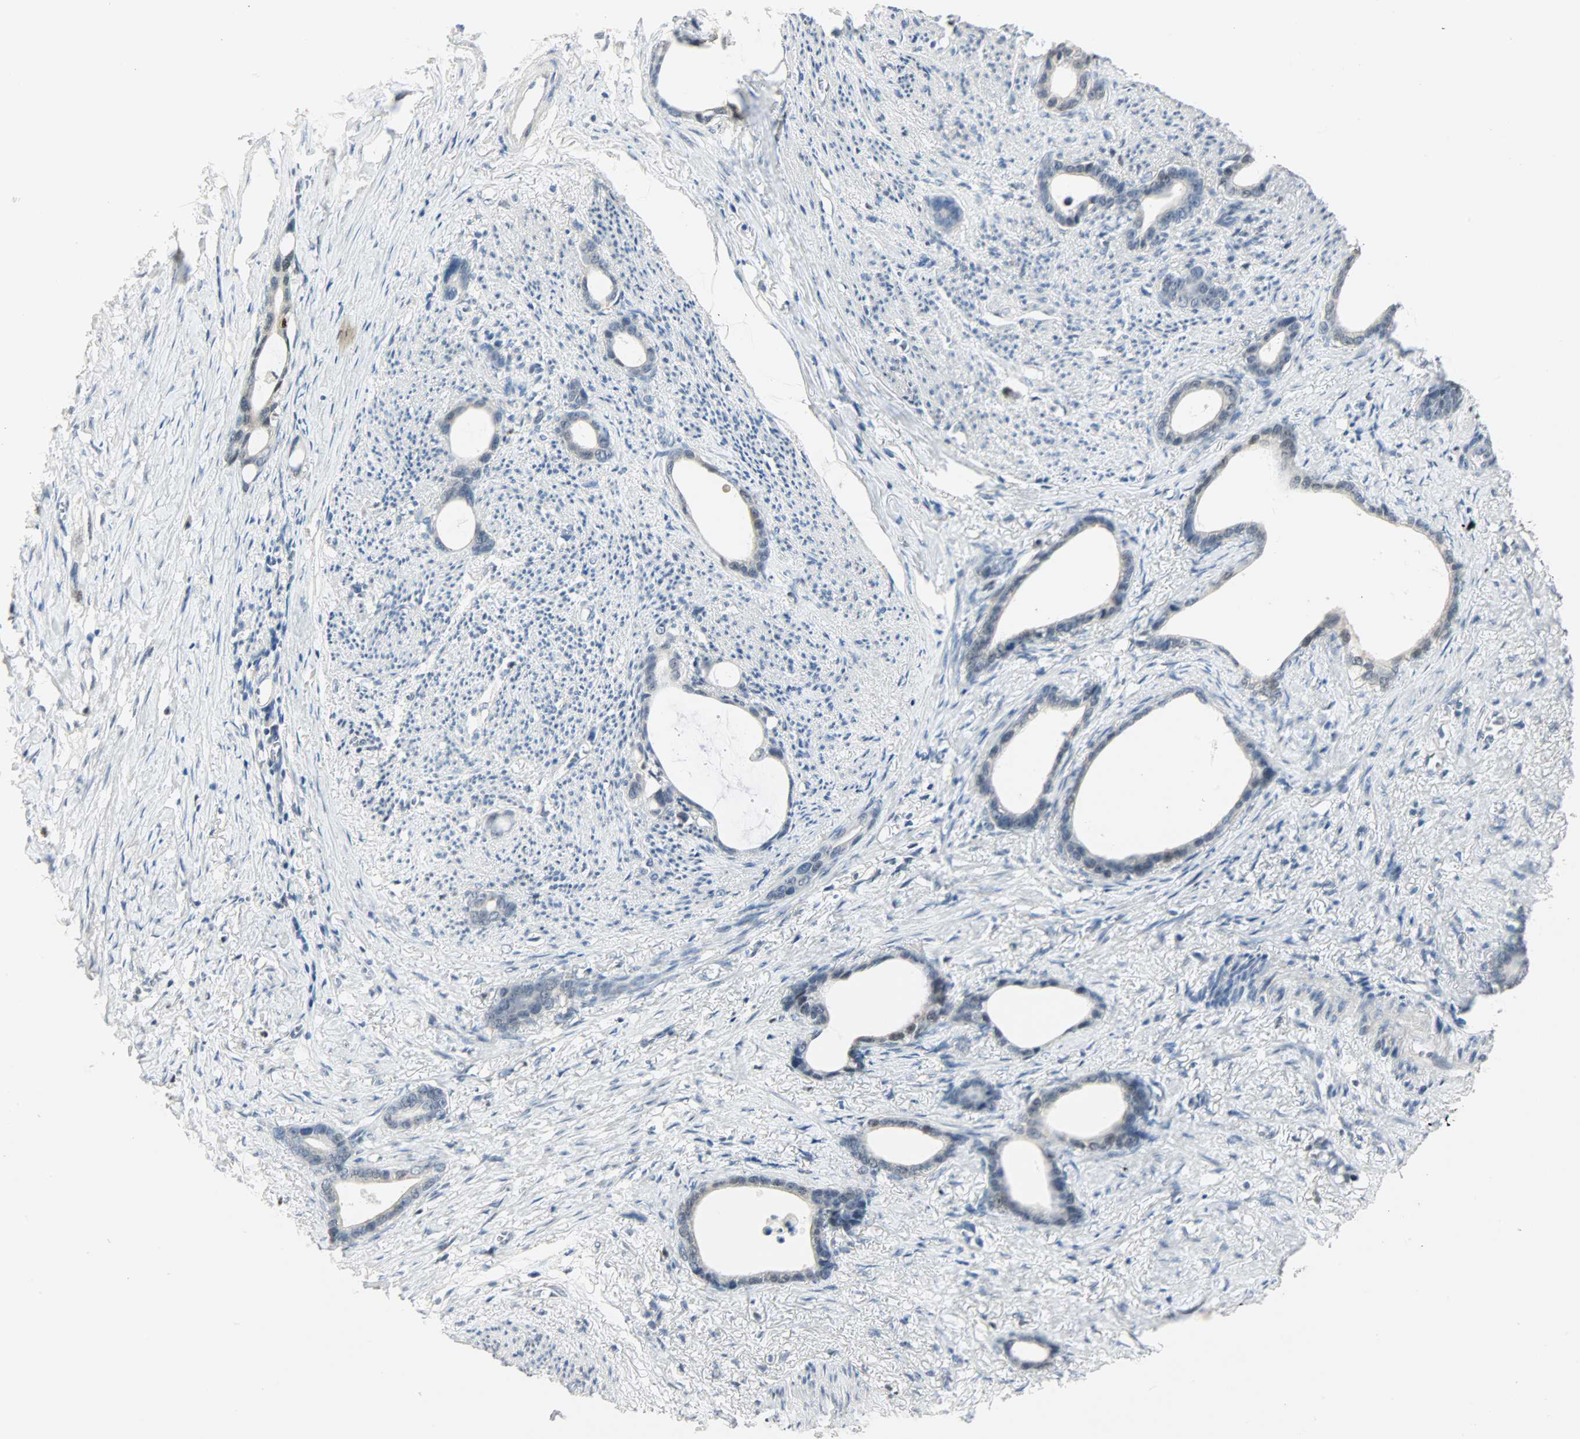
{"staining": {"intensity": "negative", "quantity": "none", "location": "none"}, "tissue": "stomach cancer", "cell_type": "Tumor cells", "image_type": "cancer", "snomed": [{"axis": "morphology", "description": "Adenocarcinoma, NOS"}, {"axis": "topography", "description": "Stomach"}], "caption": "This is an immunohistochemistry histopathology image of human adenocarcinoma (stomach). There is no positivity in tumor cells.", "gene": "PPARG", "patient": {"sex": "female", "age": 75}}